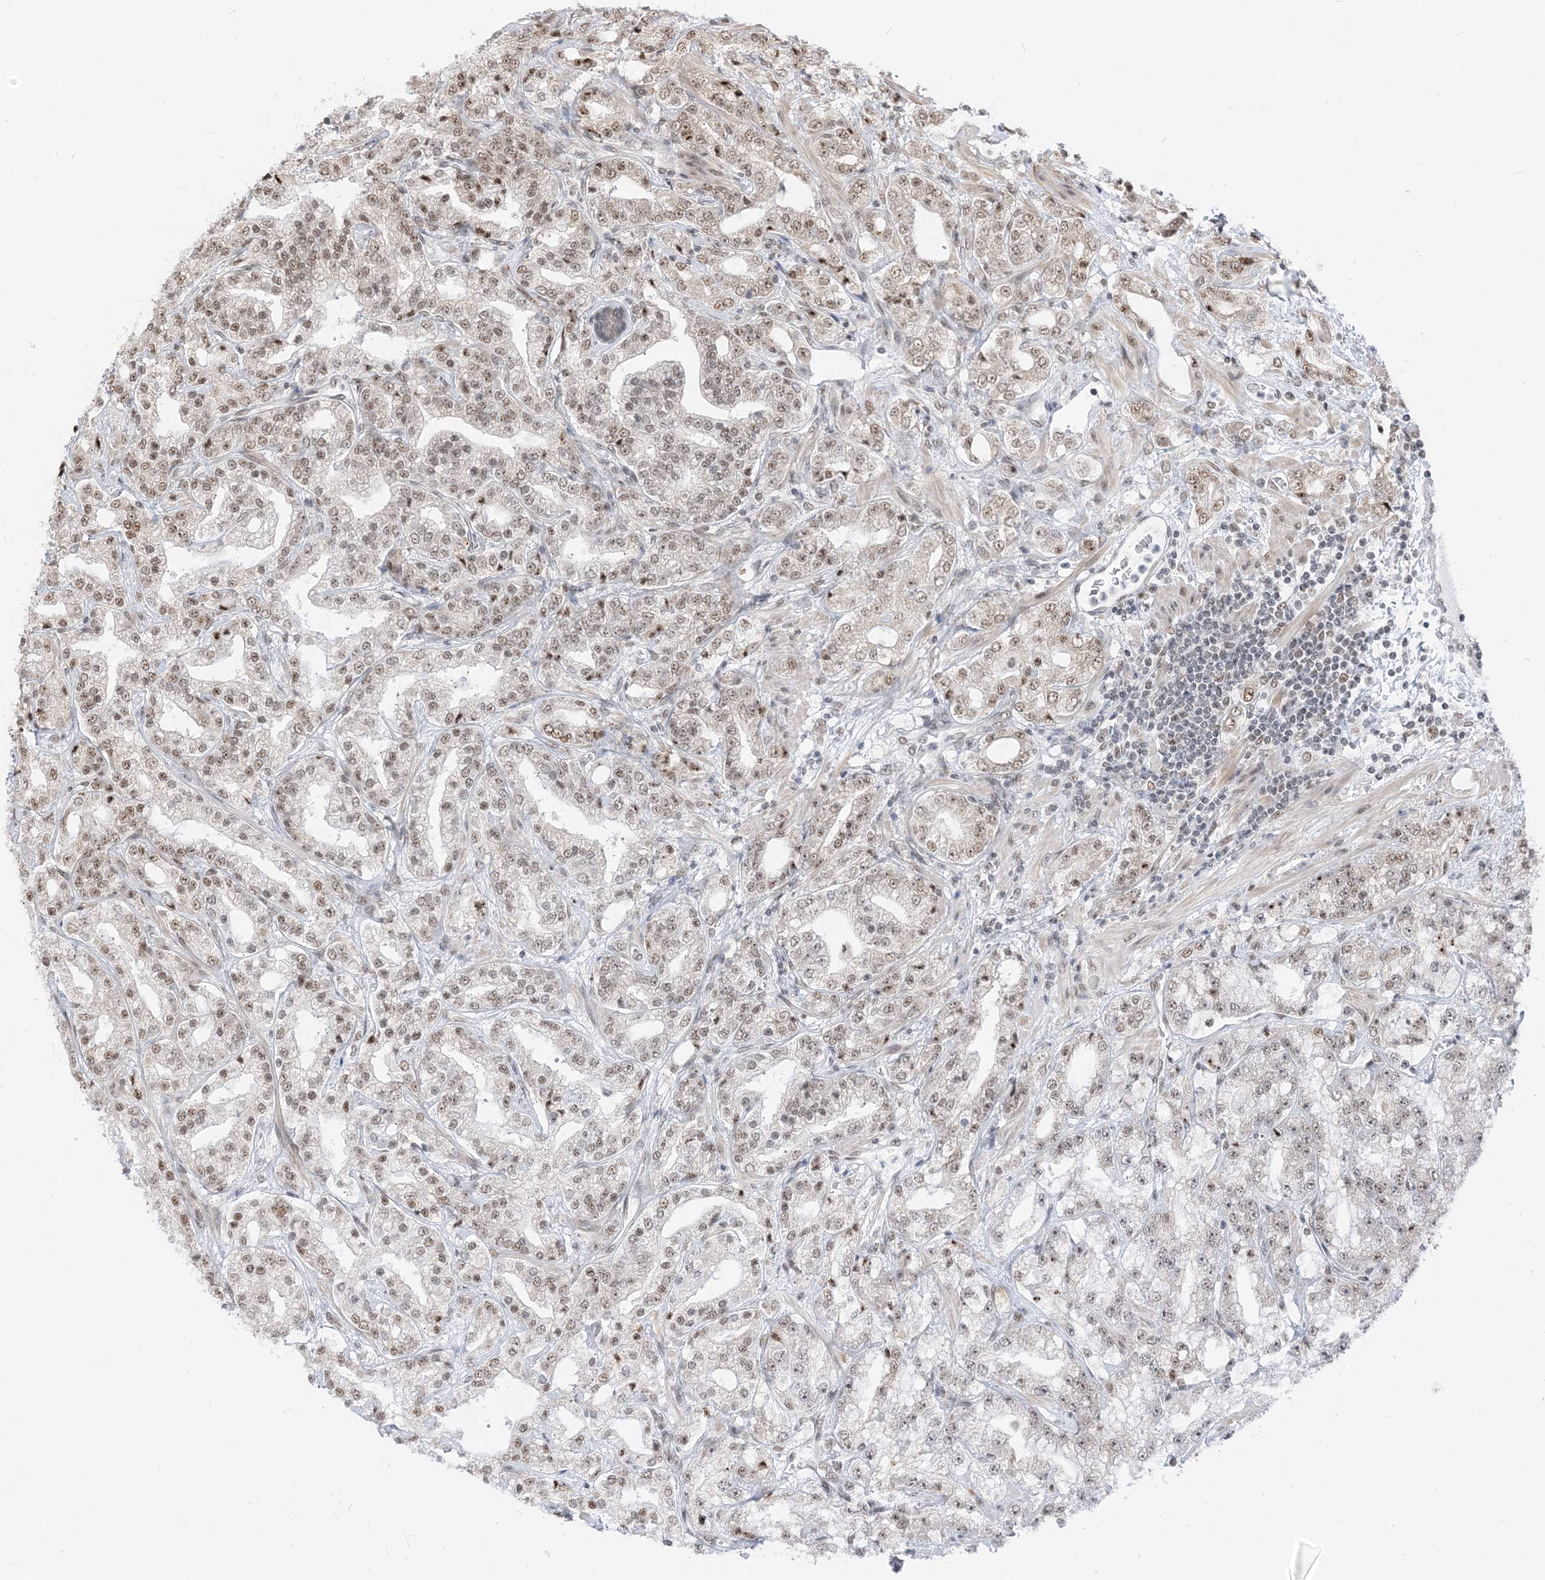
{"staining": {"intensity": "weak", "quantity": ">75%", "location": "nuclear"}, "tissue": "prostate cancer", "cell_type": "Tumor cells", "image_type": "cancer", "snomed": [{"axis": "morphology", "description": "Adenocarcinoma, High grade"}, {"axis": "topography", "description": "Prostate"}], "caption": "Immunohistochemical staining of prostate adenocarcinoma (high-grade) exhibits low levels of weak nuclear expression in about >75% of tumor cells.", "gene": "ARGLU1", "patient": {"sex": "male", "age": 64}}